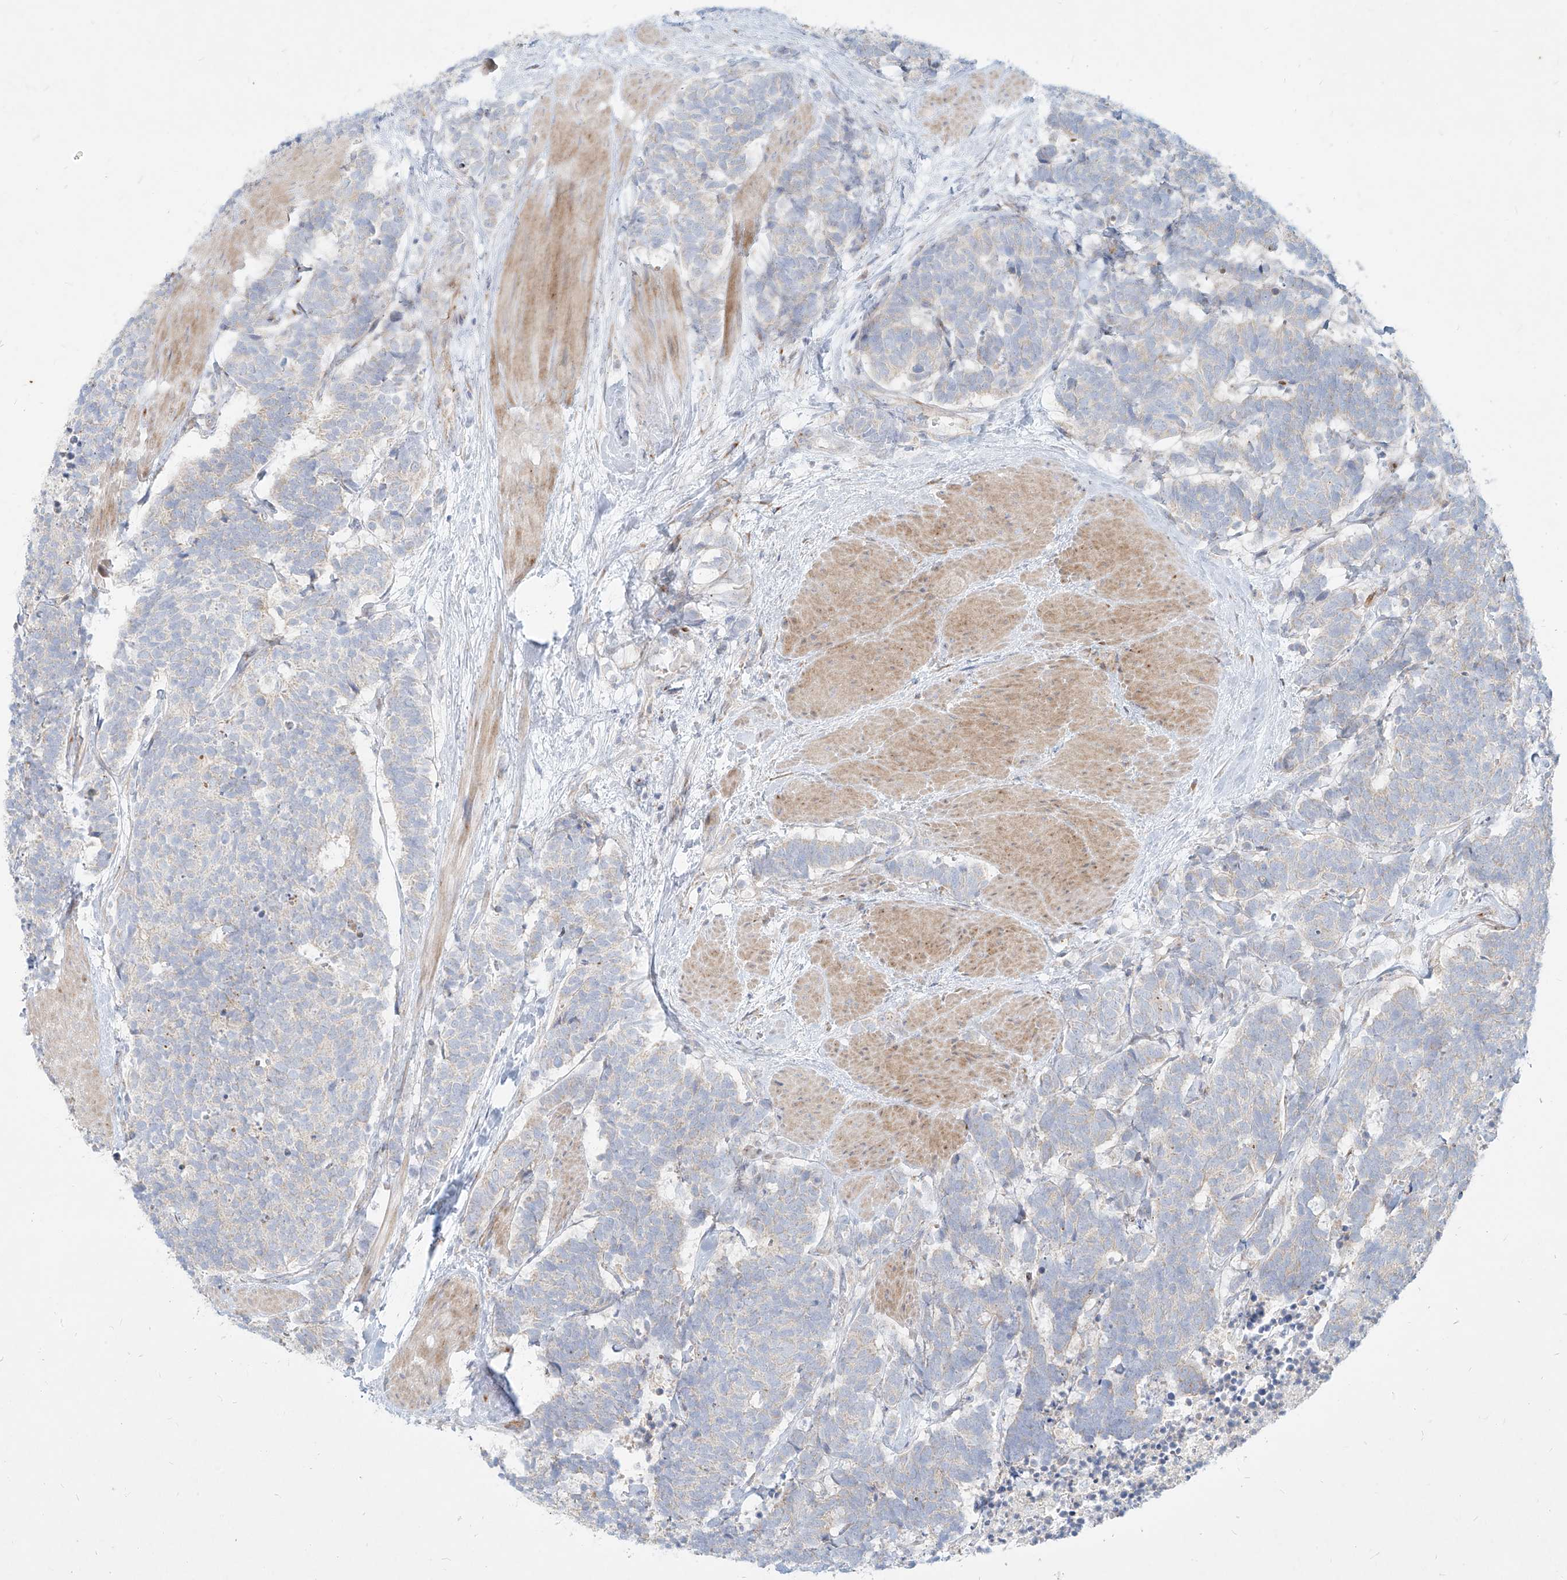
{"staining": {"intensity": "negative", "quantity": "none", "location": "none"}, "tissue": "carcinoid", "cell_type": "Tumor cells", "image_type": "cancer", "snomed": [{"axis": "morphology", "description": "Carcinoma, NOS"}, {"axis": "morphology", "description": "Carcinoid, malignant, NOS"}, {"axis": "topography", "description": "Urinary bladder"}], "caption": "Immunohistochemistry histopathology image of human carcinoid stained for a protein (brown), which shows no staining in tumor cells.", "gene": "MTX2", "patient": {"sex": "male", "age": 57}}